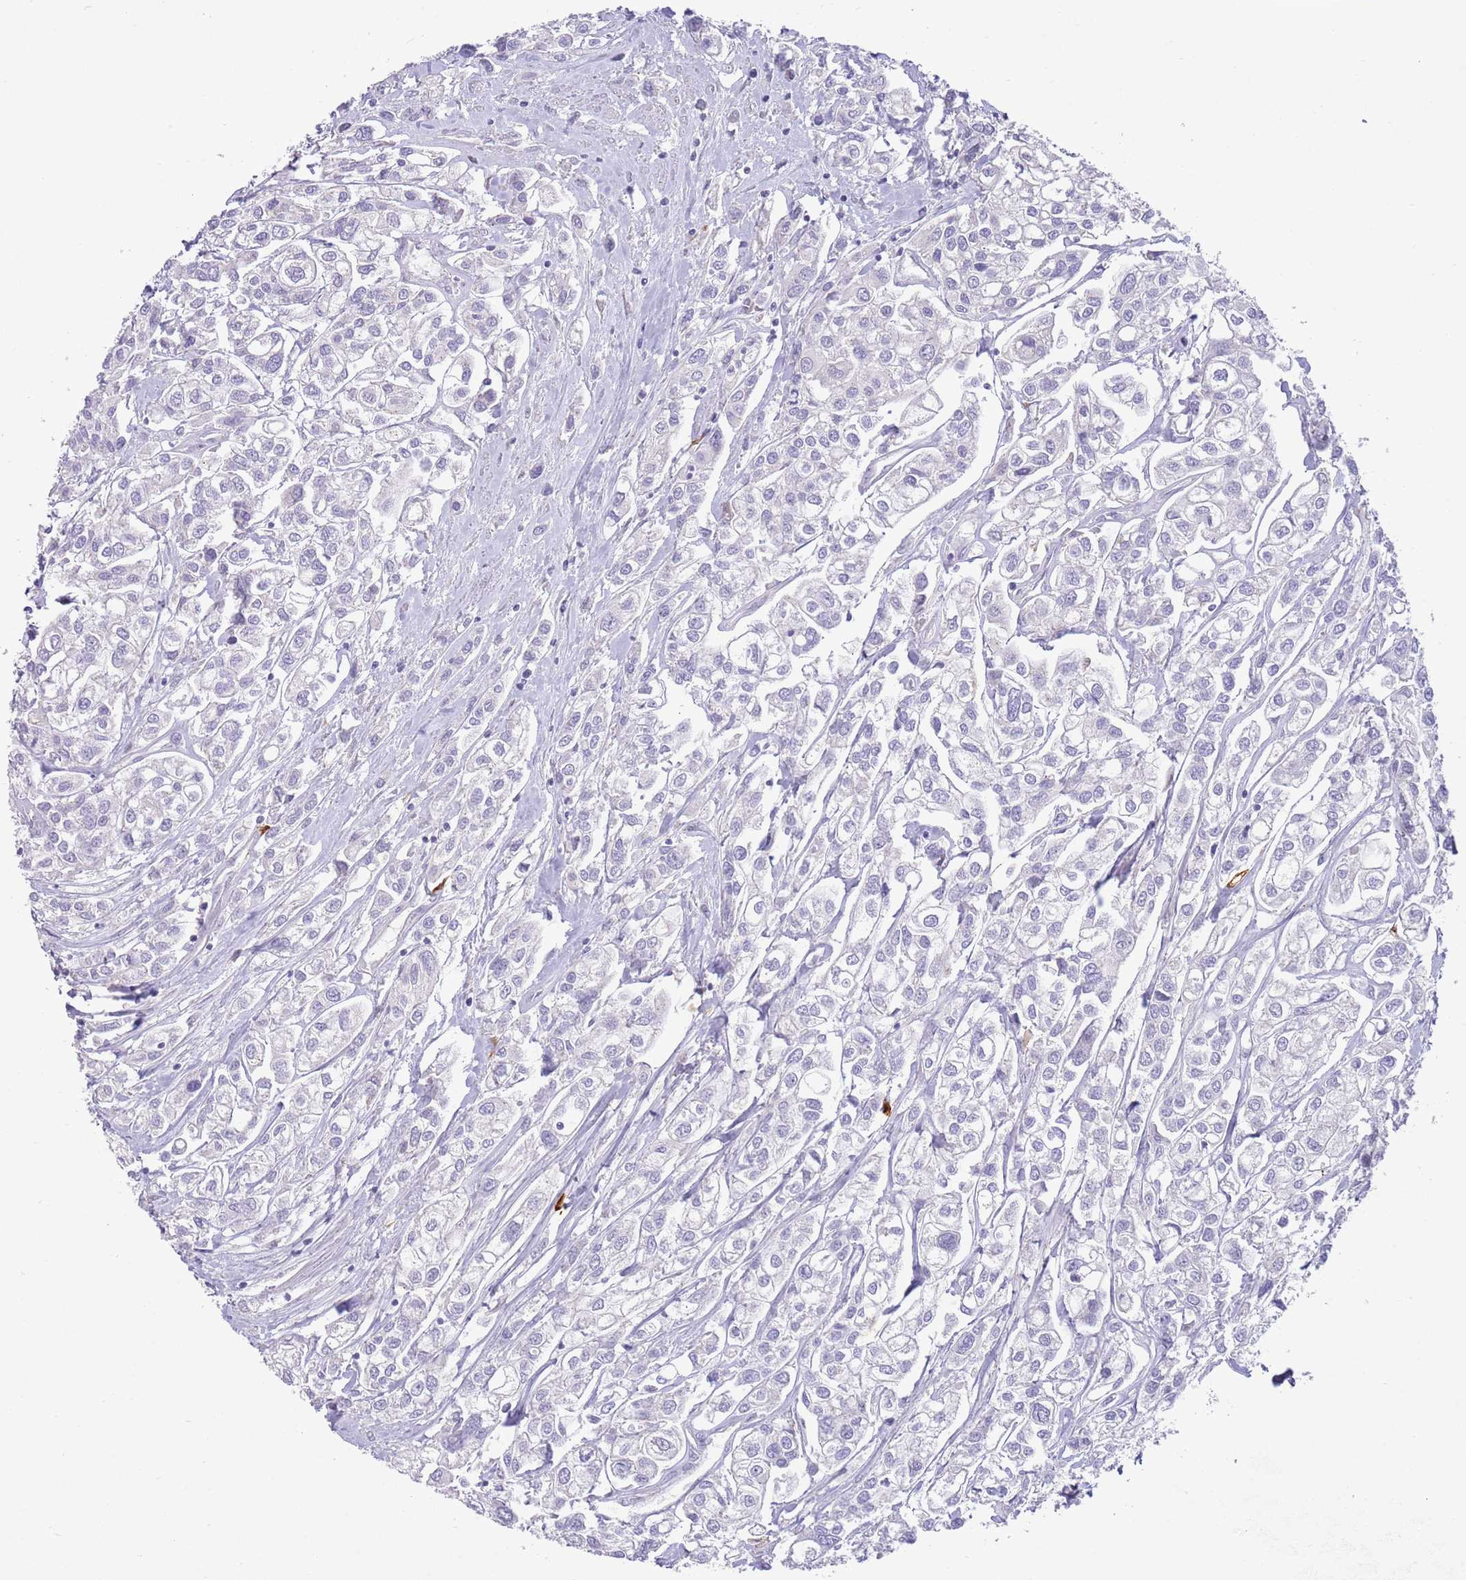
{"staining": {"intensity": "negative", "quantity": "none", "location": "none"}, "tissue": "urothelial cancer", "cell_type": "Tumor cells", "image_type": "cancer", "snomed": [{"axis": "morphology", "description": "Urothelial carcinoma, High grade"}, {"axis": "topography", "description": "Urinary bladder"}], "caption": "Immunohistochemical staining of high-grade urothelial carcinoma displays no significant expression in tumor cells. (DAB immunohistochemistry (IHC) visualized using brightfield microscopy, high magnification).", "gene": "SFTPA1", "patient": {"sex": "male", "age": 67}}